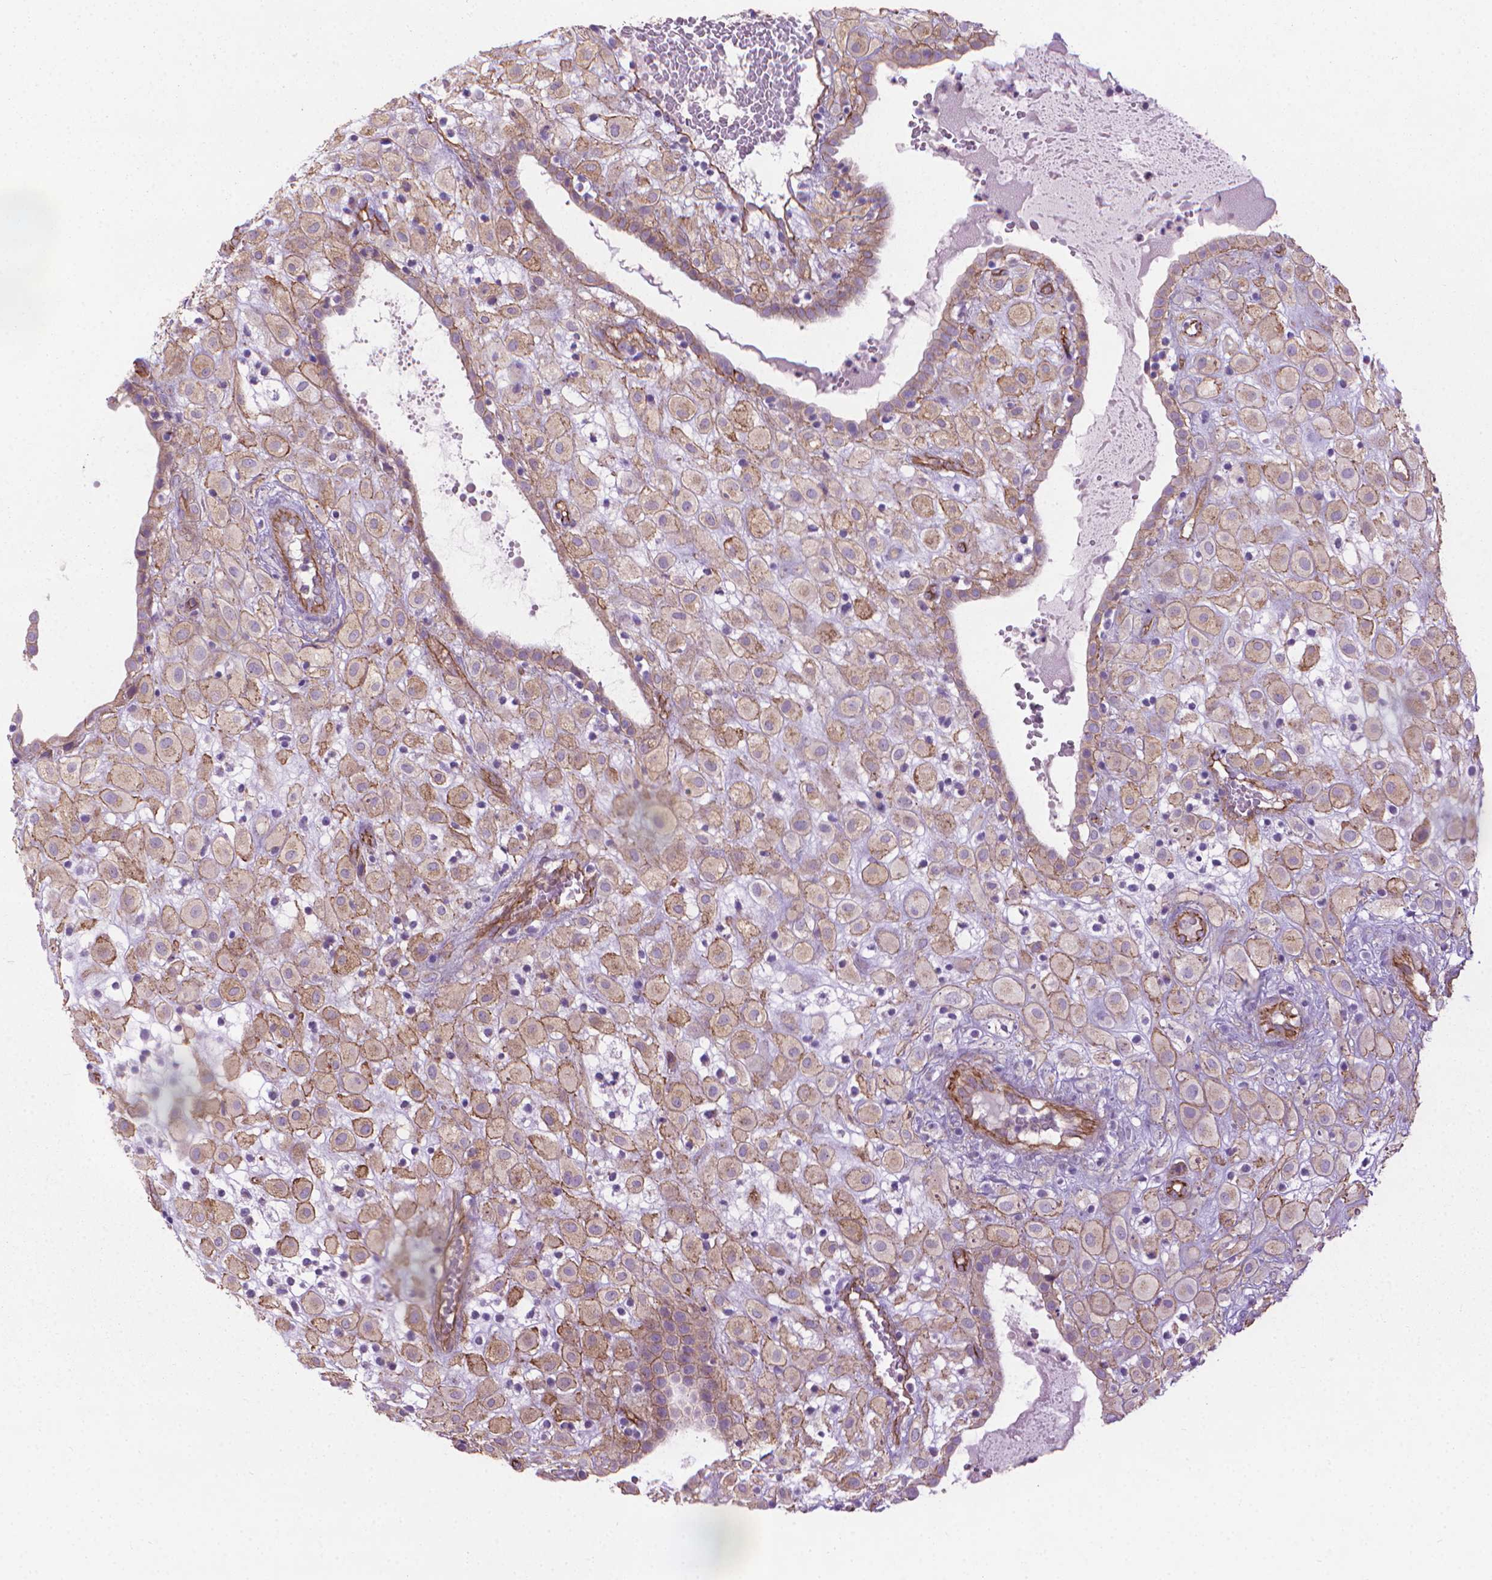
{"staining": {"intensity": "weak", "quantity": ">75%", "location": "cytoplasmic/membranous"}, "tissue": "placenta", "cell_type": "Decidual cells", "image_type": "normal", "snomed": [{"axis": "morphology", "description": "Normal tissue, NOS"}, {"axis": "topography", "description": "Placenta"}], "caption": "Protein expression analysis of benign placenta exhibits weak cytoplasmic/membranous staining in approximately >75% of decidual cells.", "gene": "TENT5A", "patient": {"sex": "female", "age": 24}}